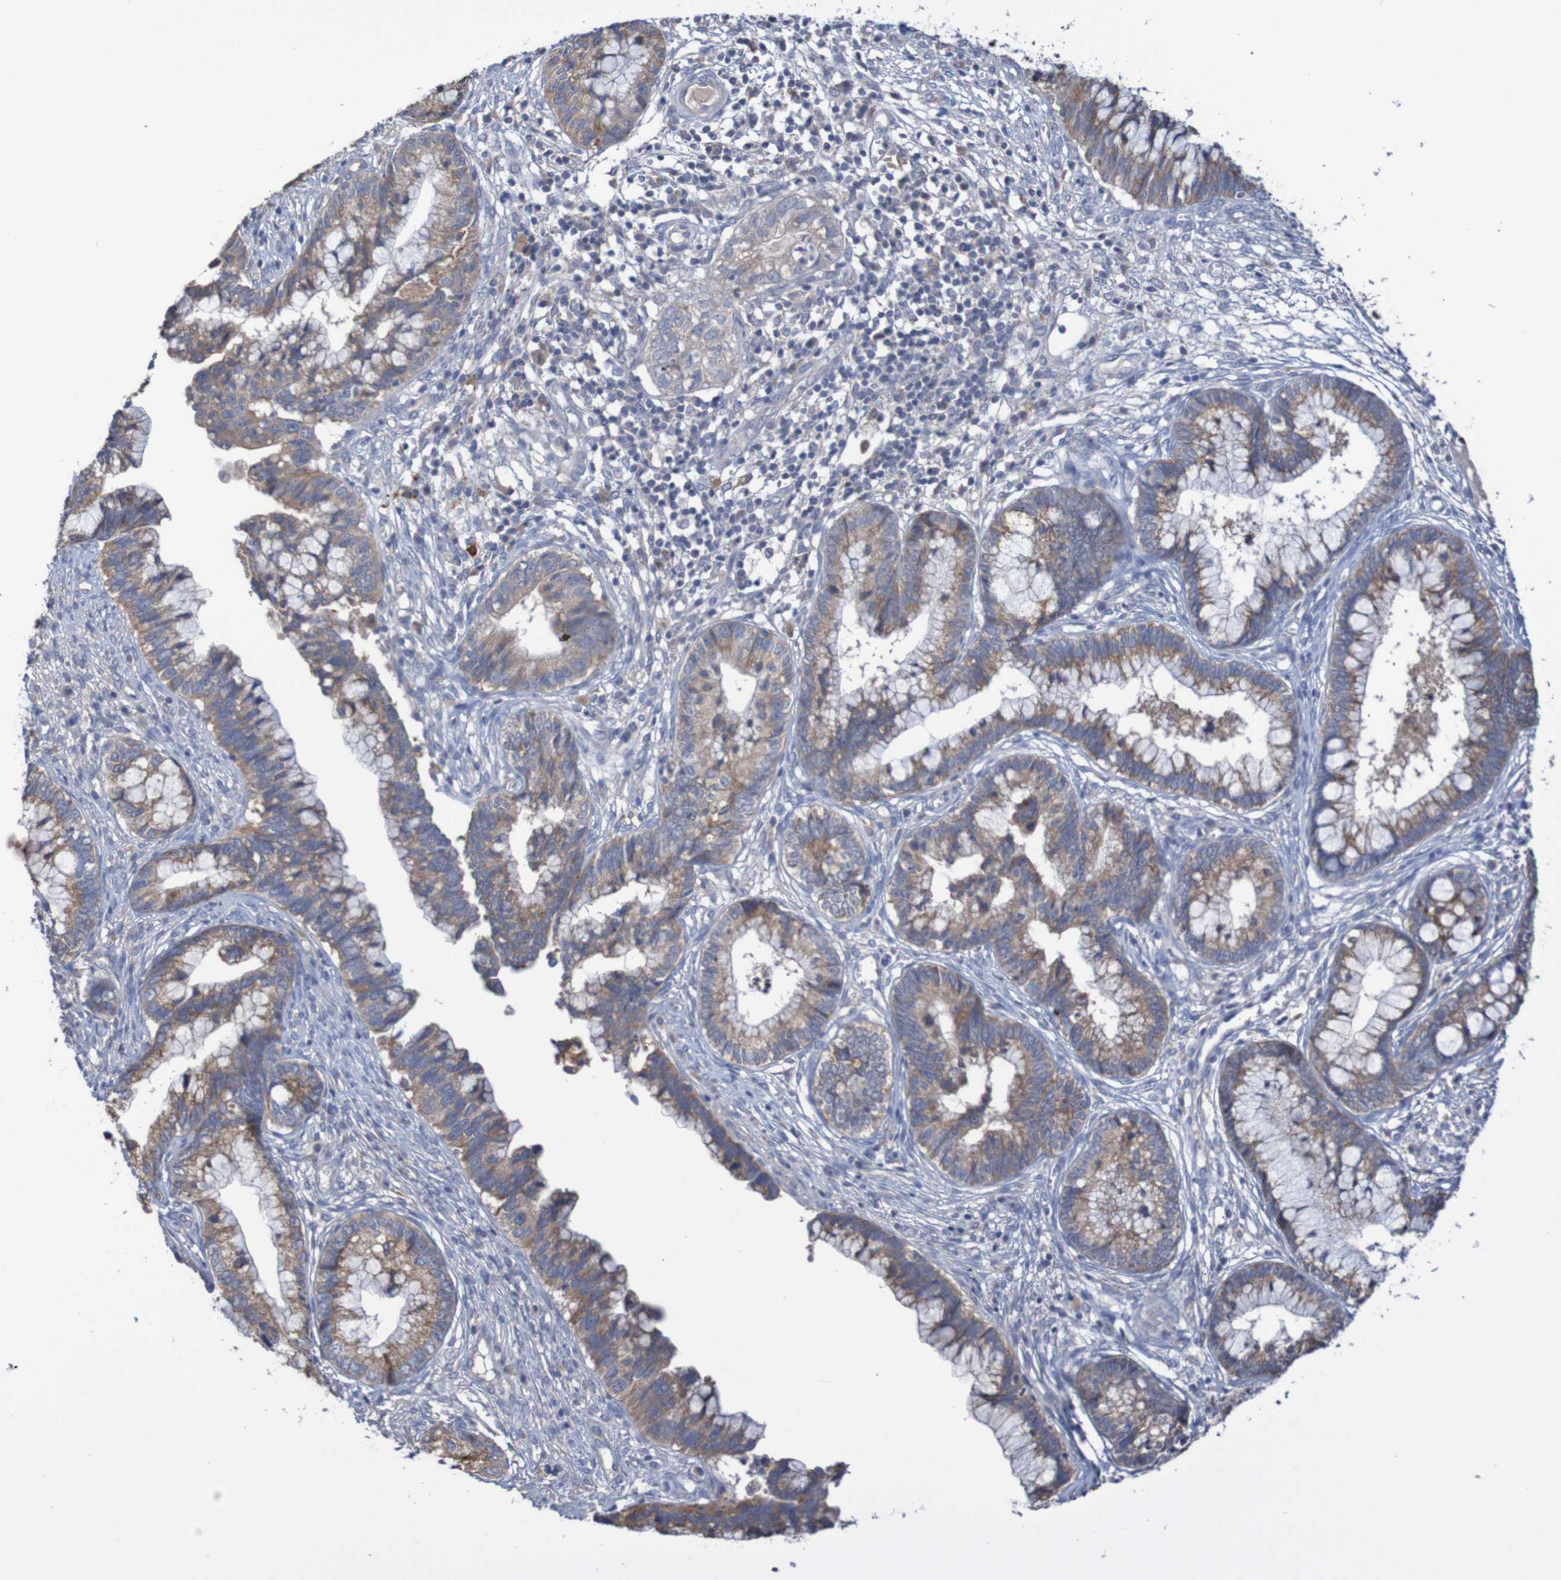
{"staining": {"intensity": "moderate", "quantity": ">75%", "location": "cytoplasmic/membranous"}, "tissue": "cervical cancer", "cell_type": "Tumor cells", "image_type": "cancer", "snomed": [{"axis": "morphology", "description": "Adenocarcinoma, NOS"}, {"axis": "topography", "description": "Cervix"}], "caption": "Protein staining by IHC shows moderate cytoplasmic/membranous expression in approximately >75% of tumor cells in adenocarcinoma (cervical). The protein is shown in brown color, while the nuclei are stained blue.", "gene": "PHYH", "patient": {"sex": "female", "age": 44}}